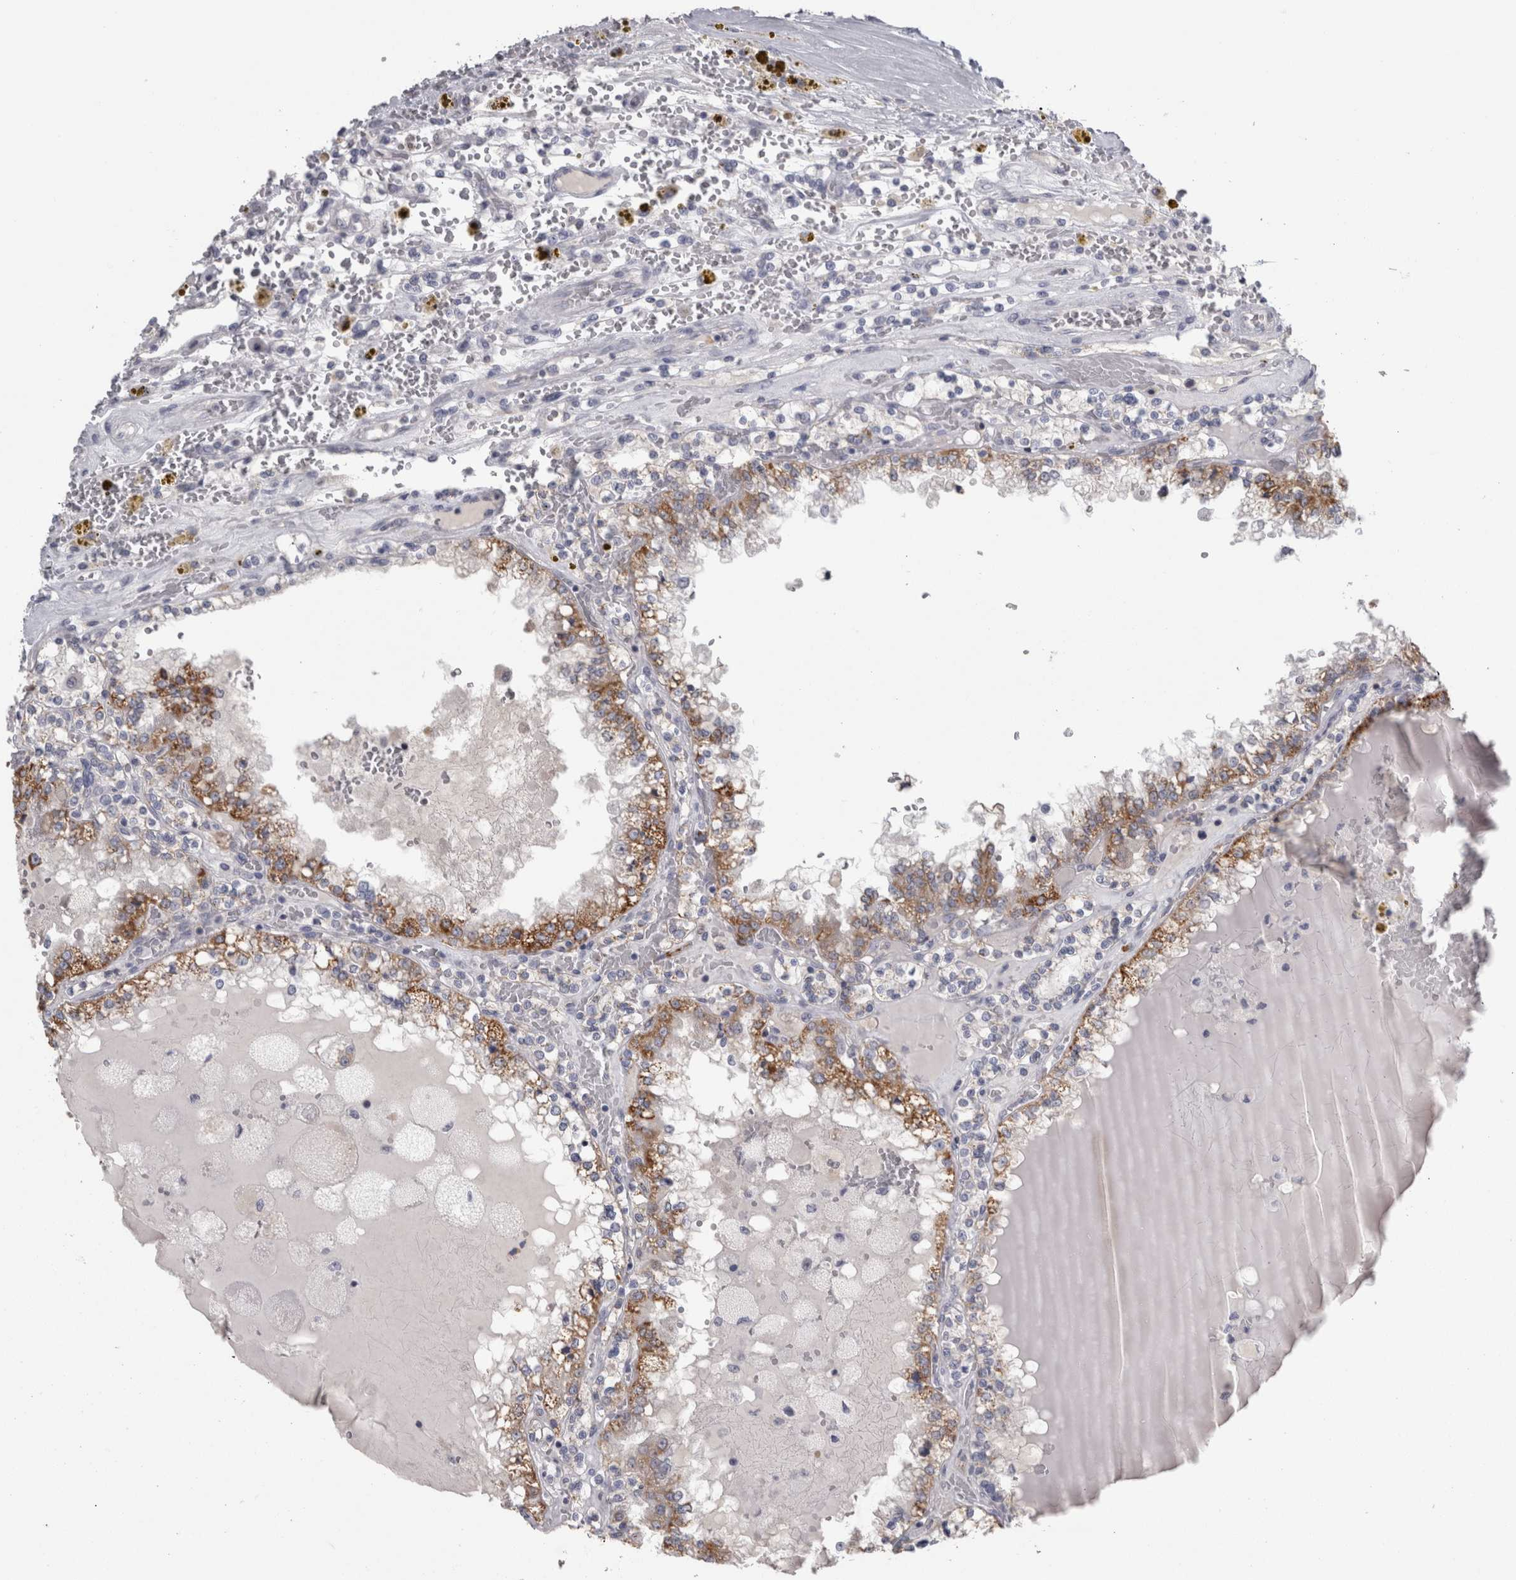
{"staining": {"intensity": "moderate", "quantity": ">75%", "location": "cytoplasmic/membranous"}, "tissue": "renal cancer", "cell_type": "Tumor cells", "image_type": "cancer", "snomed": [{"axis": "morphology", "description": "Adenocarcinoma, NOS"}, {"axis": "topography", "description": "Kidney"}], "caption": "Protein expression by immunohistochemistry (IHC) reveals moderate cytoplasmic/membranous expression in approximately >75% of tumor cells in adenocarcinoma (renal). The protein of interest is shown in brown color, while the nuclei are stained blue.", "gene": "TCAP", "patient": {"sex": "female", "age": 56}}